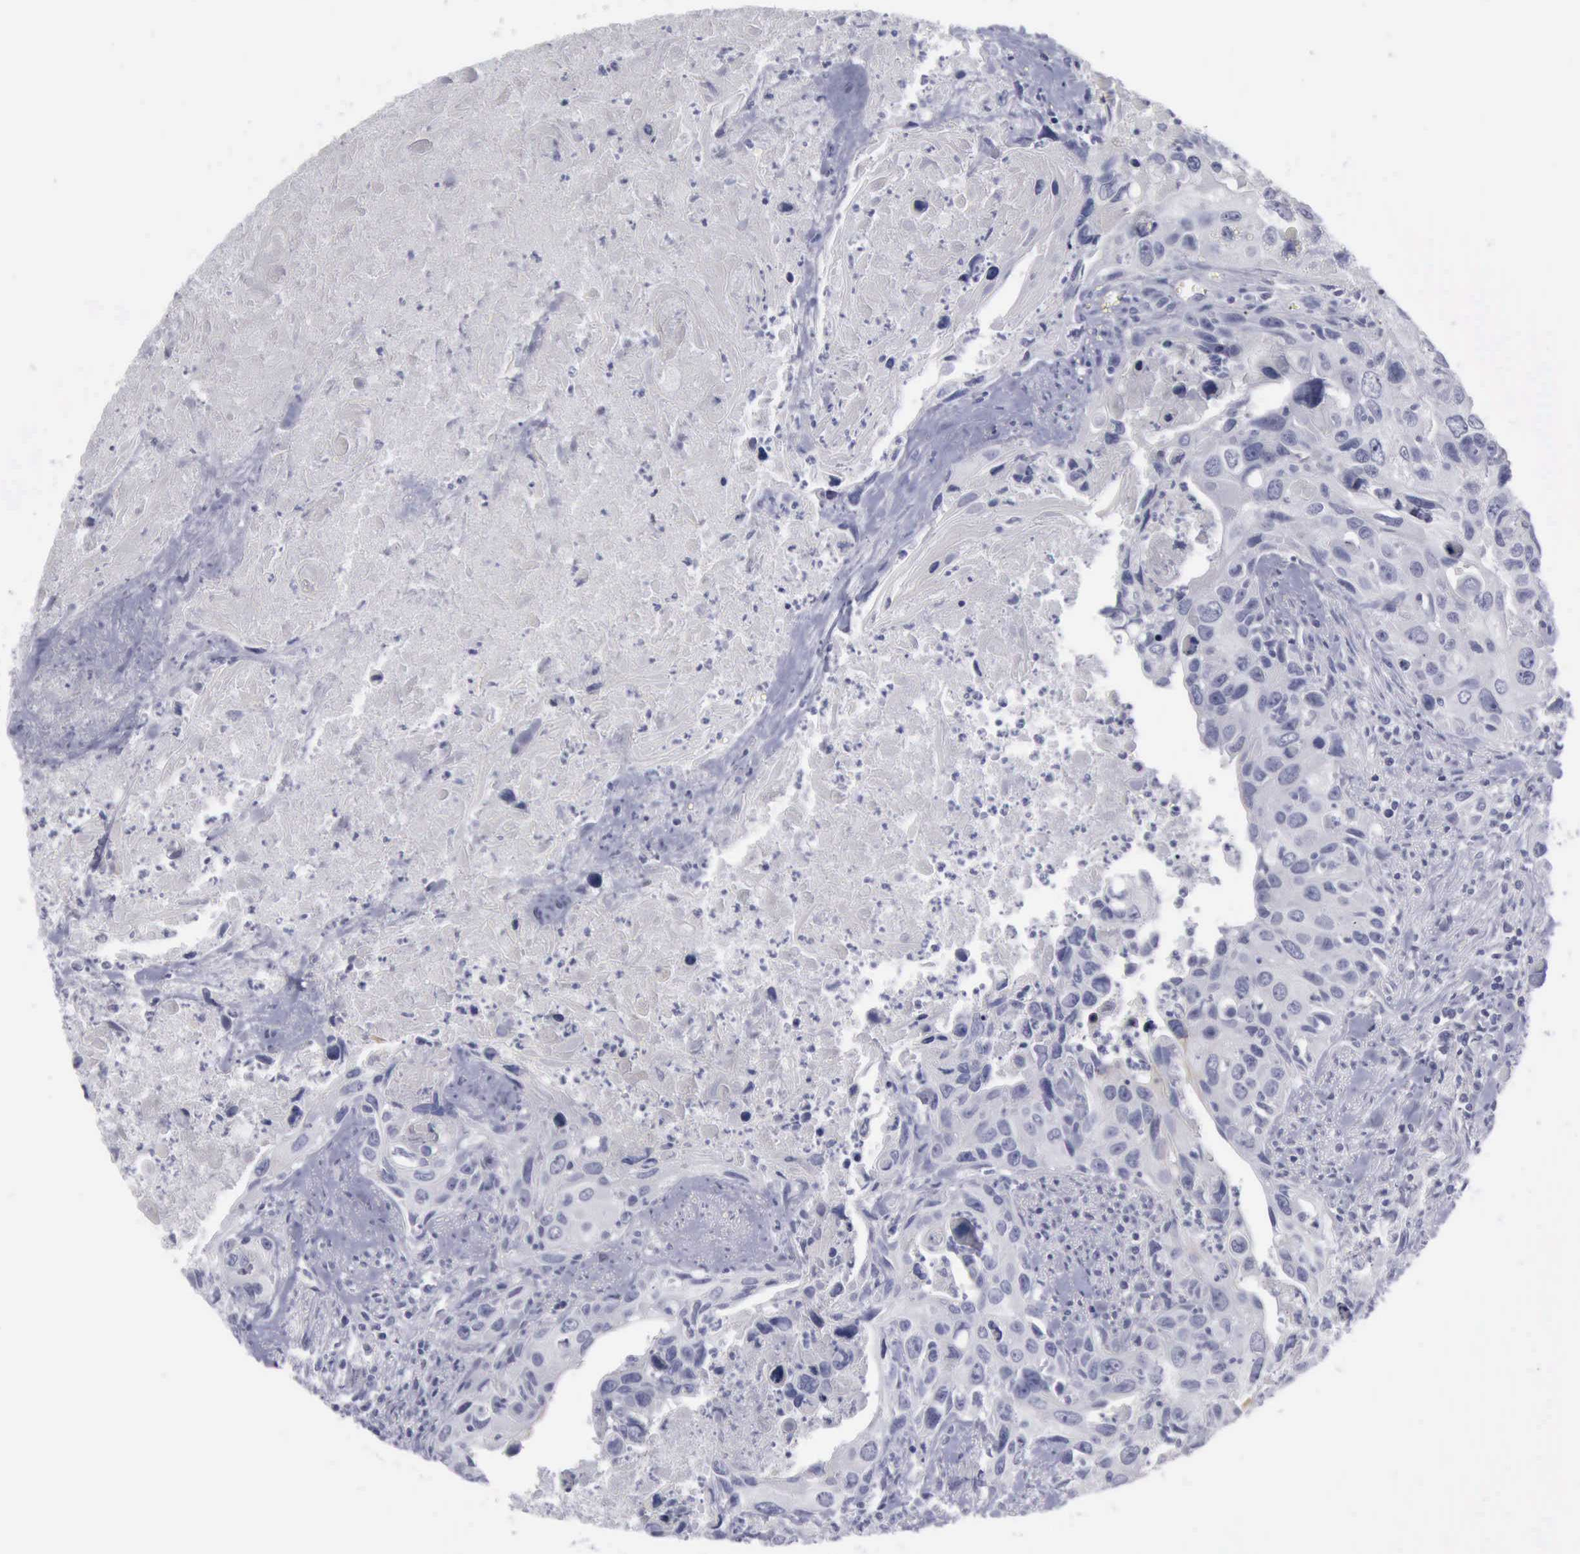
{"staining": {"intensity": "negative", "quantity": "none", "location": "none"}, "tissue": "urothelial cancer", "cell_type": "Tumor cells", "image_type": "cancer", "snomed": [{"axis": "morphology", "description": "Urothelial carcinoma, High grade"}, {"axis": "topography", "description": "Urinary bladder"}], "caption": "Immunohistochemistry (IHC) of urothelial carcinoma (high-grade) reveals no expression in tumor cells.", "gene": "KRT13", "patient": {"sex": "male", "age": 71}}